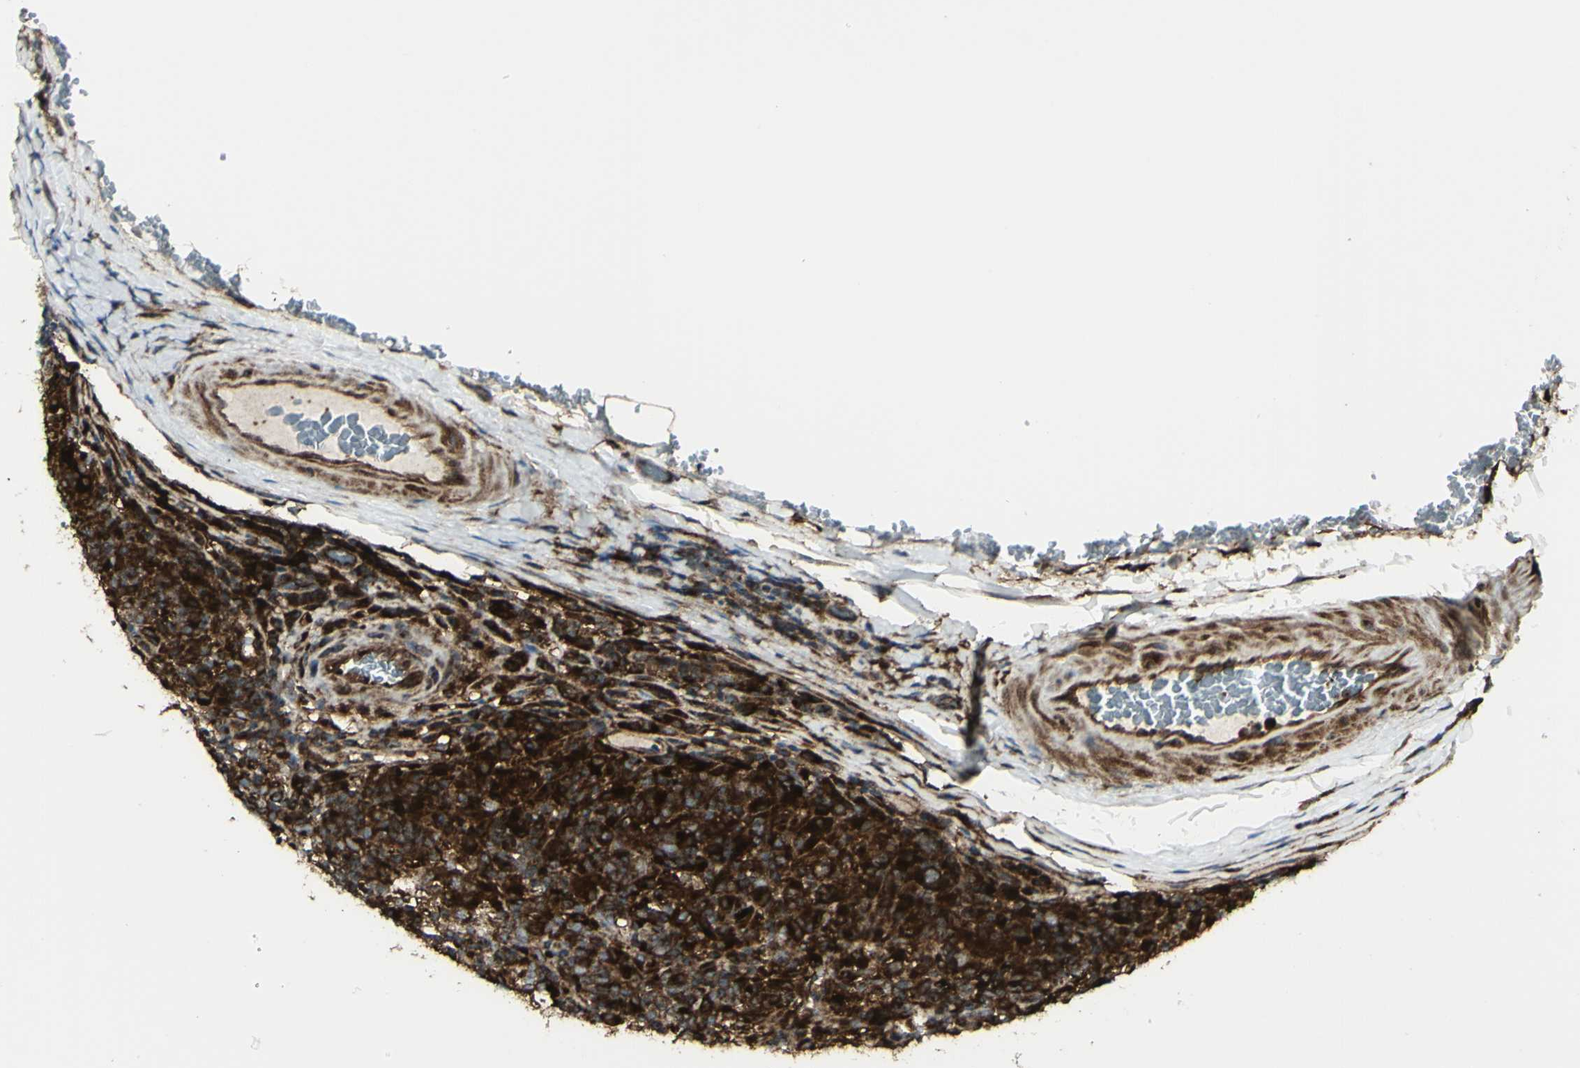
{"staining": {"intensity": "moderate", "quantity": ">75%", "location": "cytoplasmic/membranous"}, "tissue": "lymphoma", "cell_type": "Tumor cells", "image_type": "cancer", "snomed": [{"axis": "morphology", "description": "Hodgkin's disease, NOS"}, {"axis": "topography", "description": "Lymph node"}], "caption": "About >75% of tumor cells in Hodgkin's disease reveal moderate cytoplasmic/membranous protein positivity as visualized by brown immunohistochemical staining.", "gene": "NAPA", "patient": {"sex": "male", "age": 70}}